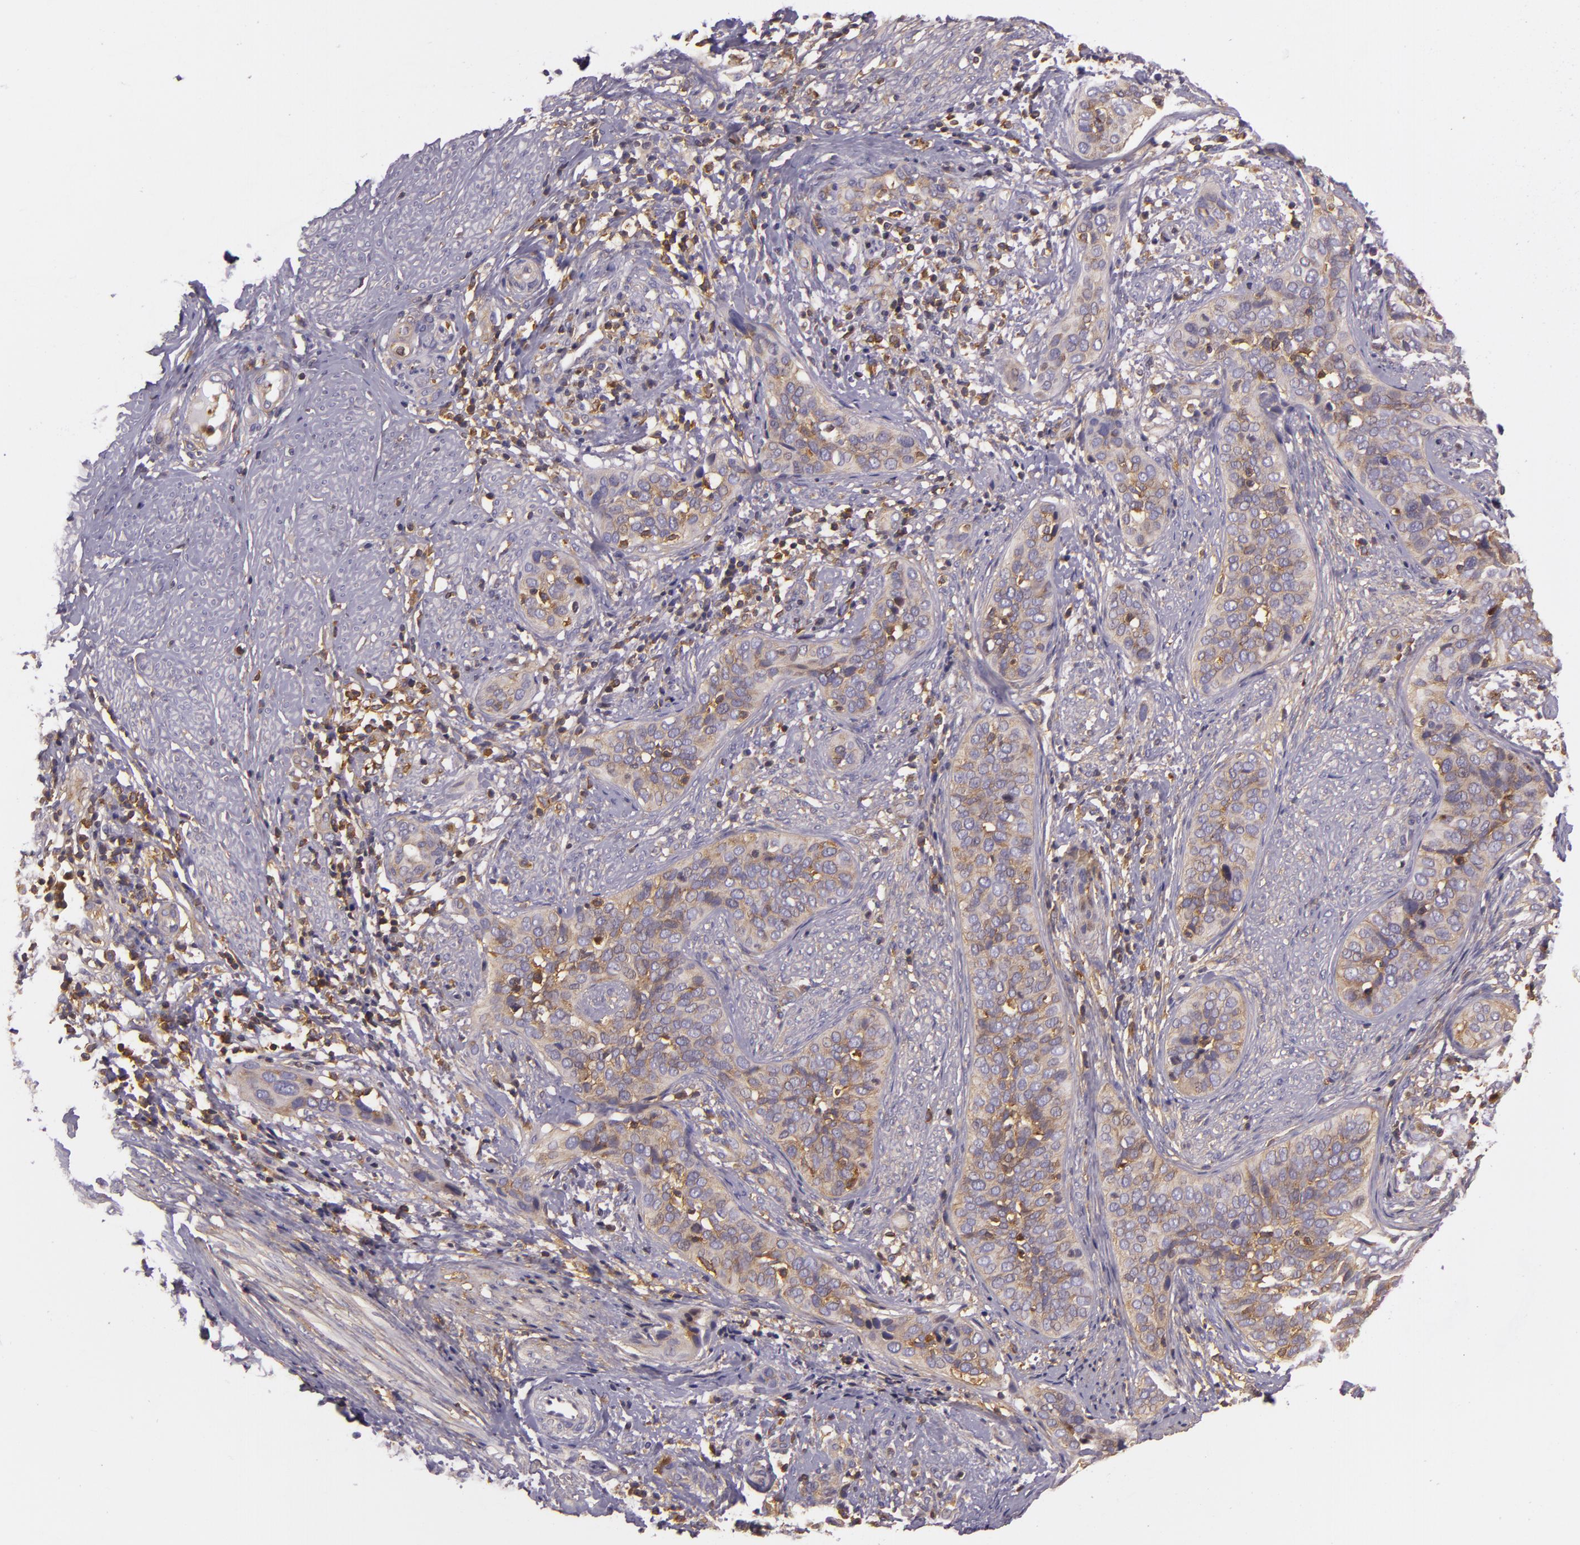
{"staining": {"intensity": "moderate", "quantity": ">75%", "location": "cytoplasmic/membranous"}, "tissue": "cervical cancer", "cell_type": "Tumor cells", "image_type": "cancer", "snomed": [{"axis": "morphology", "description": "Squamous cell carcinoma, NOS"}, {"axis": "topography", "description": "Cervix"}], "caption": "An image of human cervical cancer (squamous cell carcinoma) stained for a protein displays moderate cytoplasmic/membranous brown staining in tumor cells.", "gene": "TLN1", "patient": {"sex": "female", "age": 31}}